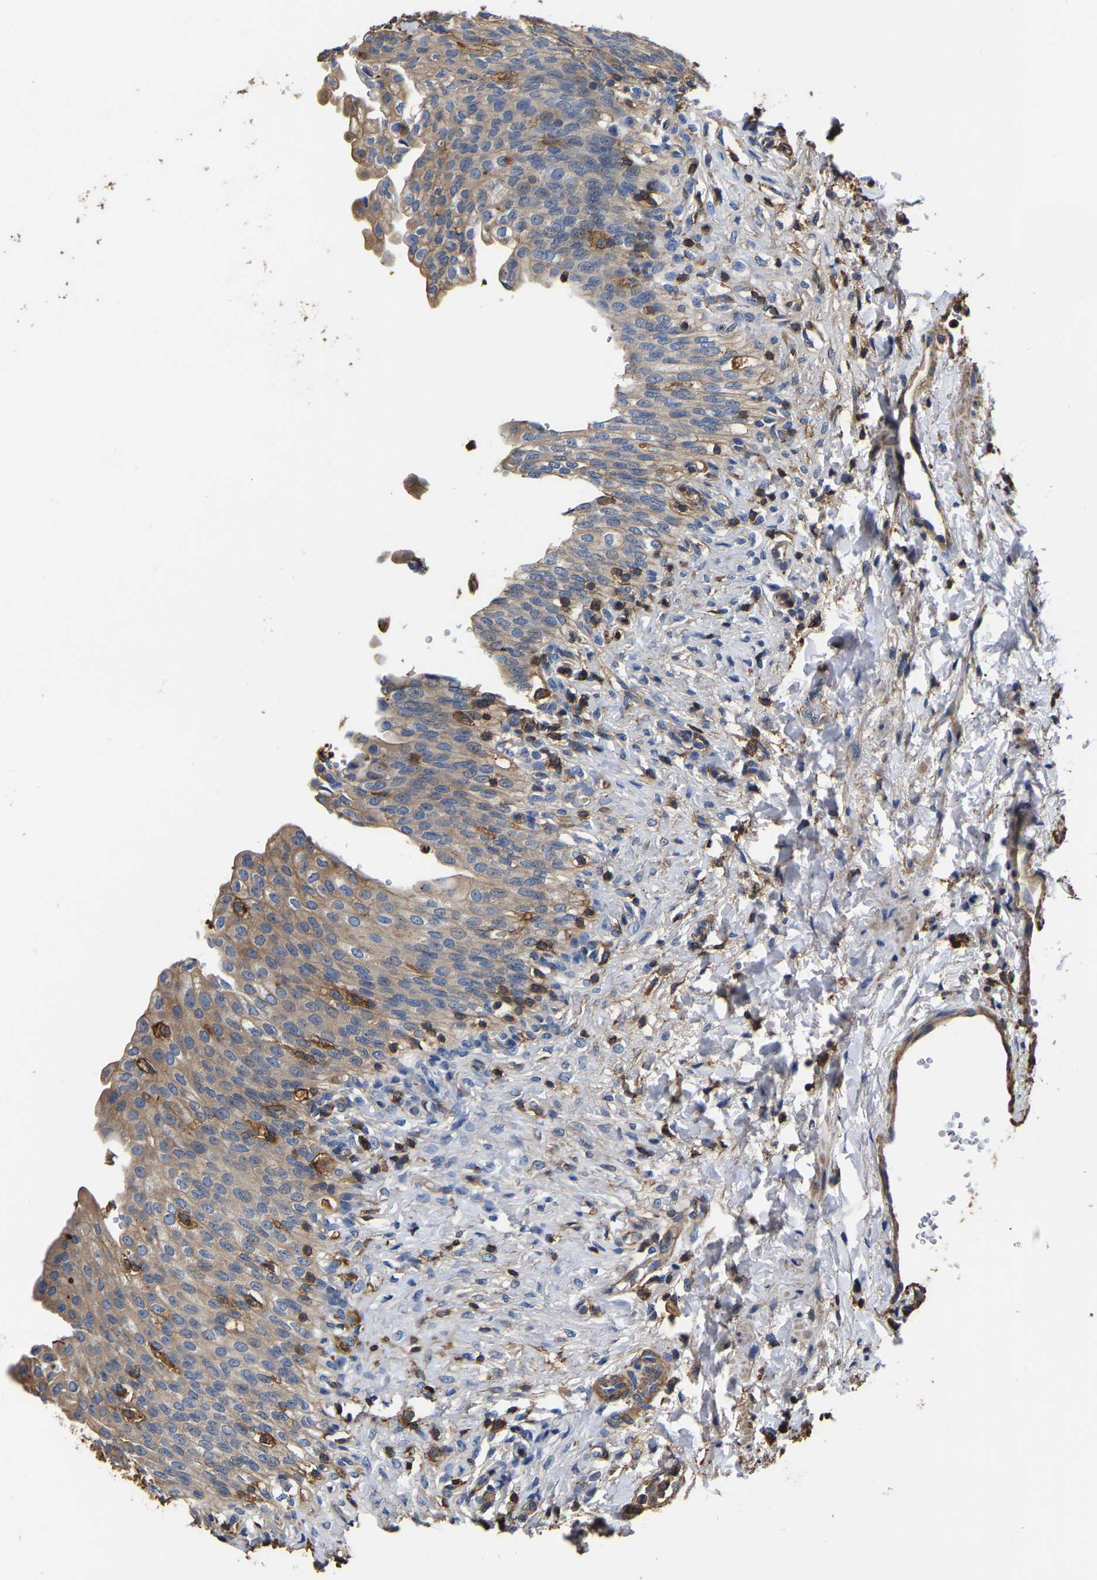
{"staining": {"intensity": "moderate", "quantity": ">75%", "location": "cytoplasmic/membranous"}, "tissue": "urinary bladder", "cell_type": "Urothelial cells", "image_type": "normal", "snomed": [{"axis": "morphology", "description": "Urothelial carcinoma, High grade"}, {"axis": "topography", "description": "Urinary bladder"}], "caption": "Immunohistochemical staining of benign urinary bladder reveals moderate cytoplasmic/membranous protein positivity in about >75% of urothelial cells.", "gene": "ARMT1", "patient": {"sex": "male", "age": 46}}